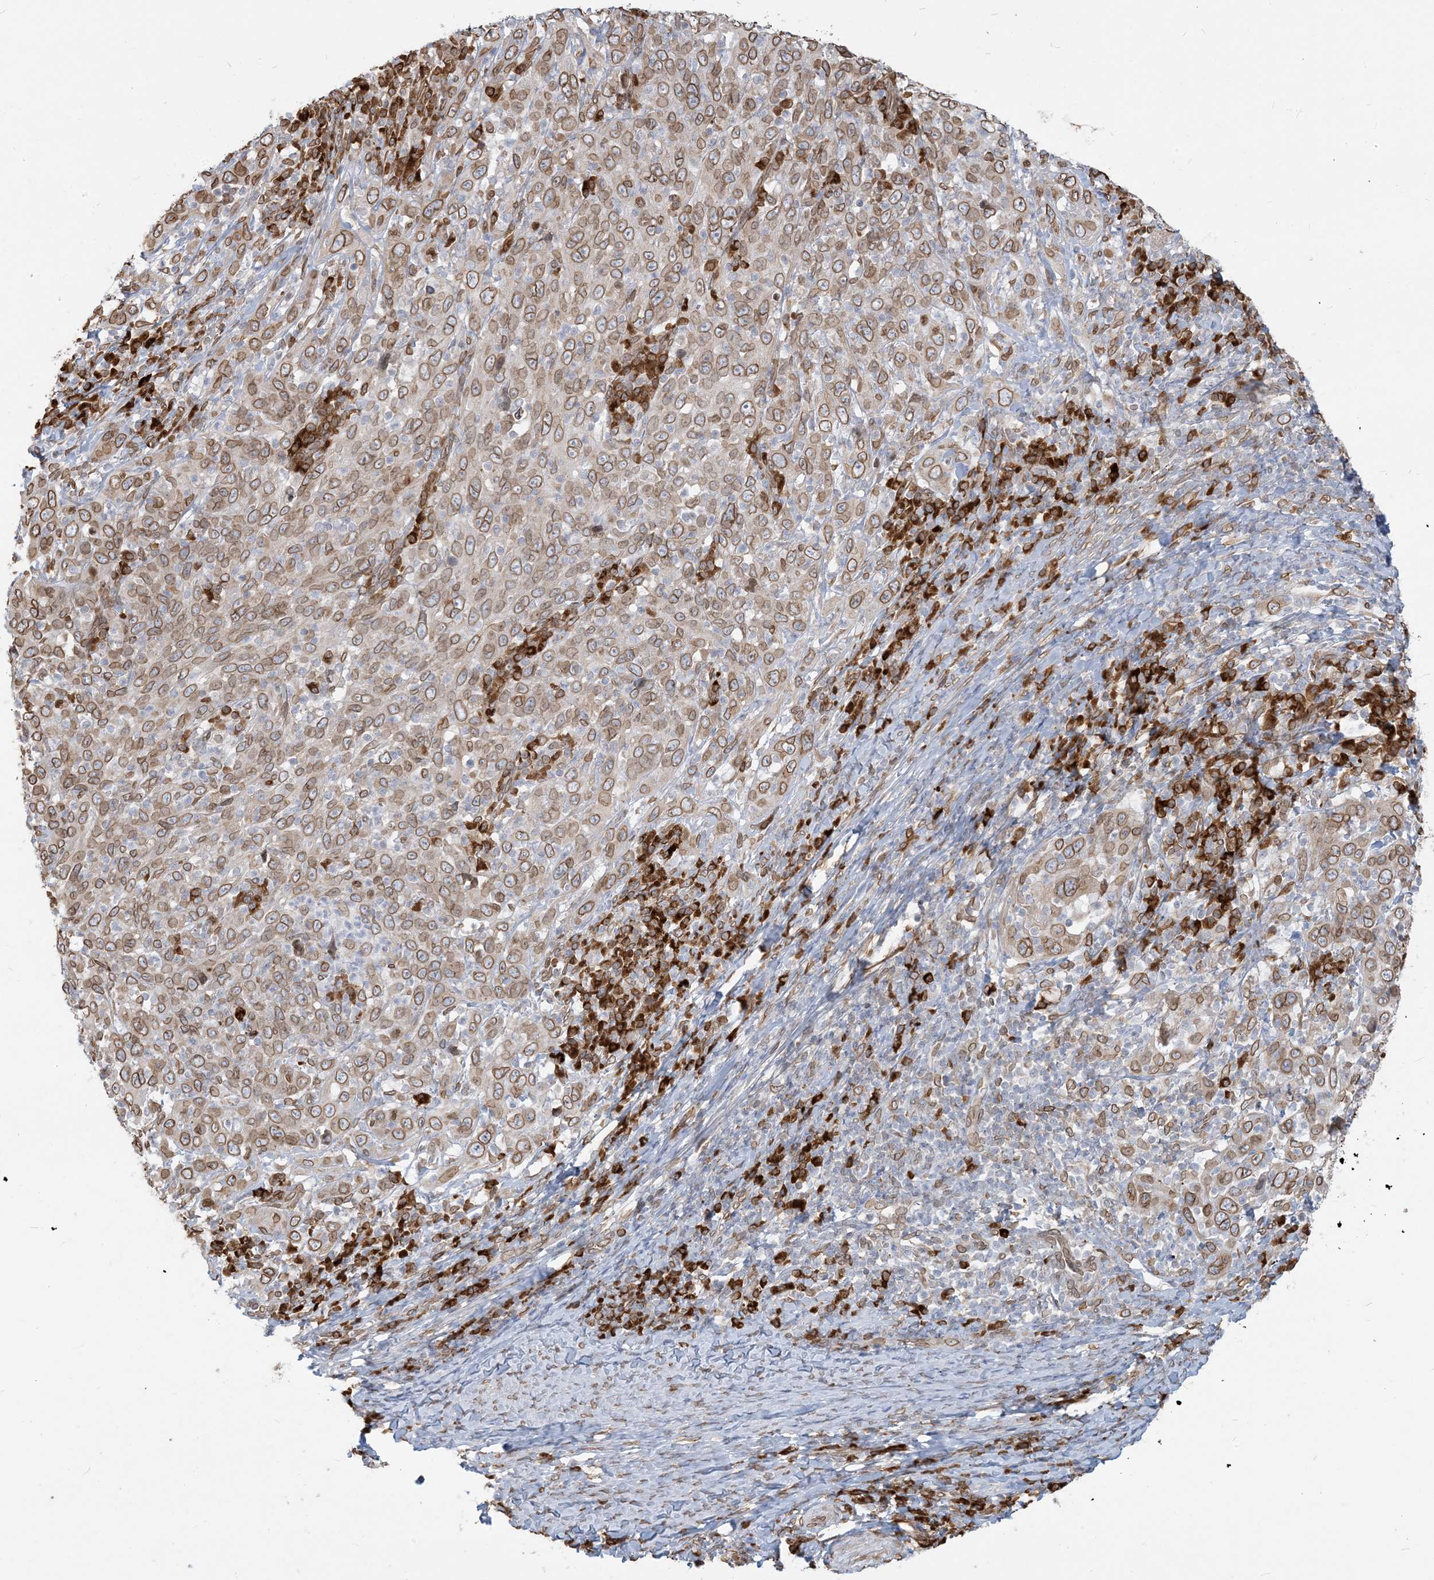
{"staining": {"intensity": "moderate", "quantity": ">75%", "location": "cytoplasmic/membranous,nuclear"}, "tissue": "cervical cancer", "cell_type": "Tumor cells", "image_type": "cancer", "snomed": [{"axis": "morphology", "description": "Squamous cell carcinoma, NOS"}, {"axis": "topography", "description": "Cervix"}], "caption": "Human cervical cancer stained for a protein (brown) demonstrates moderate cytoplasmic/membranous and nuclear positive staining in about >75% of tumor cells.", "gene": "WWP1", "patient": {"sex": "female", "age": 46}}